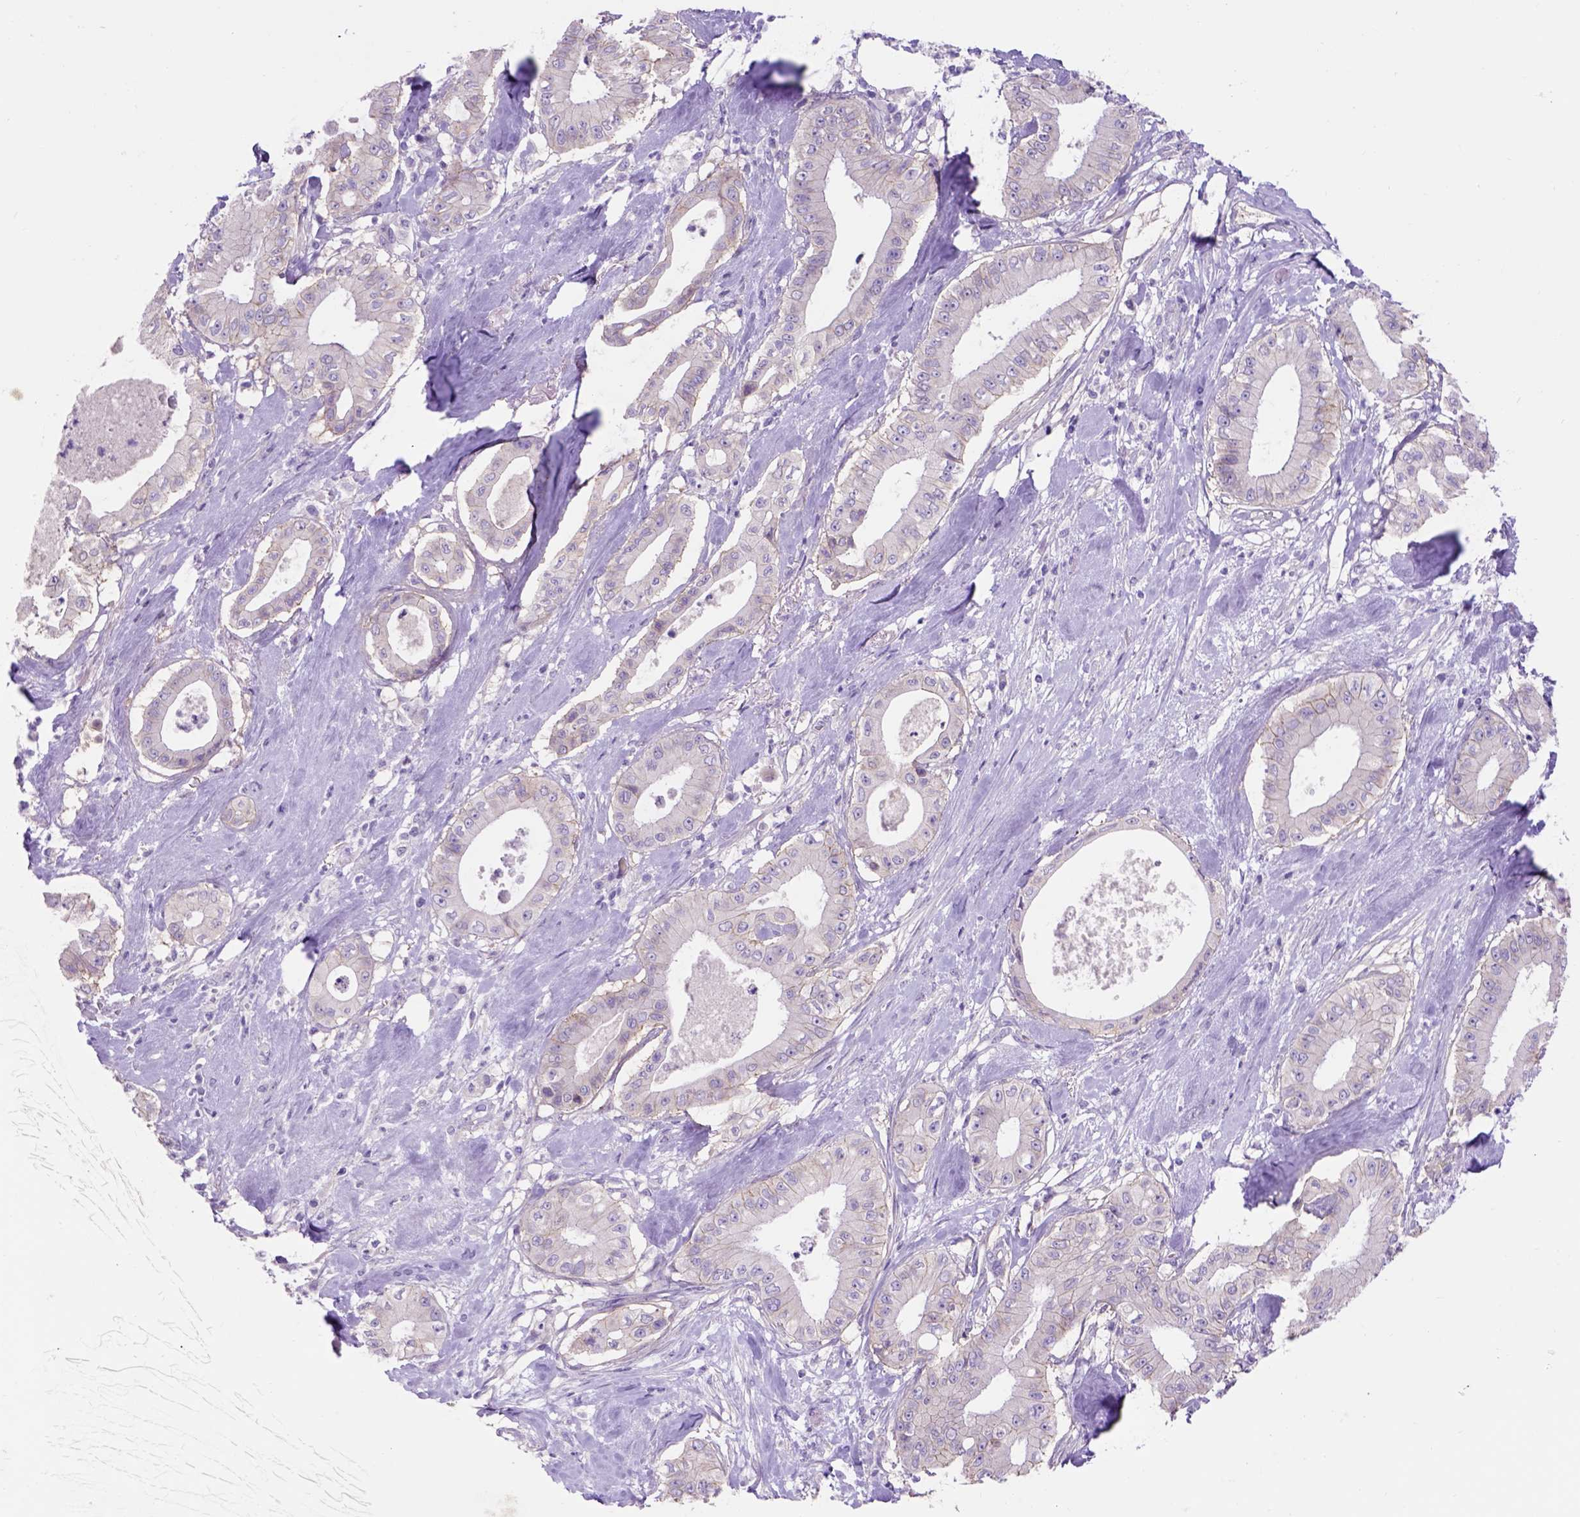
{"staining": {"intensity": "negative", "quantity": "none", "location": "none"}, "tissue": "pancreatic cancer", "cell_type": "Tumor cells", "image_type": "cancer", "snomed": [{"axis": "morphology", "description": "Adenocarcinoma, NOS"}, {"axis": "topography", "description": "Pancreas"}], "caption": "The immunohistochemistry micrograph has no significant staining in tumor cells of adenocarcinoma (pancreatic) tissue.", "gene": "EGFR", "patient": {"sex": "male", "age": 71}}